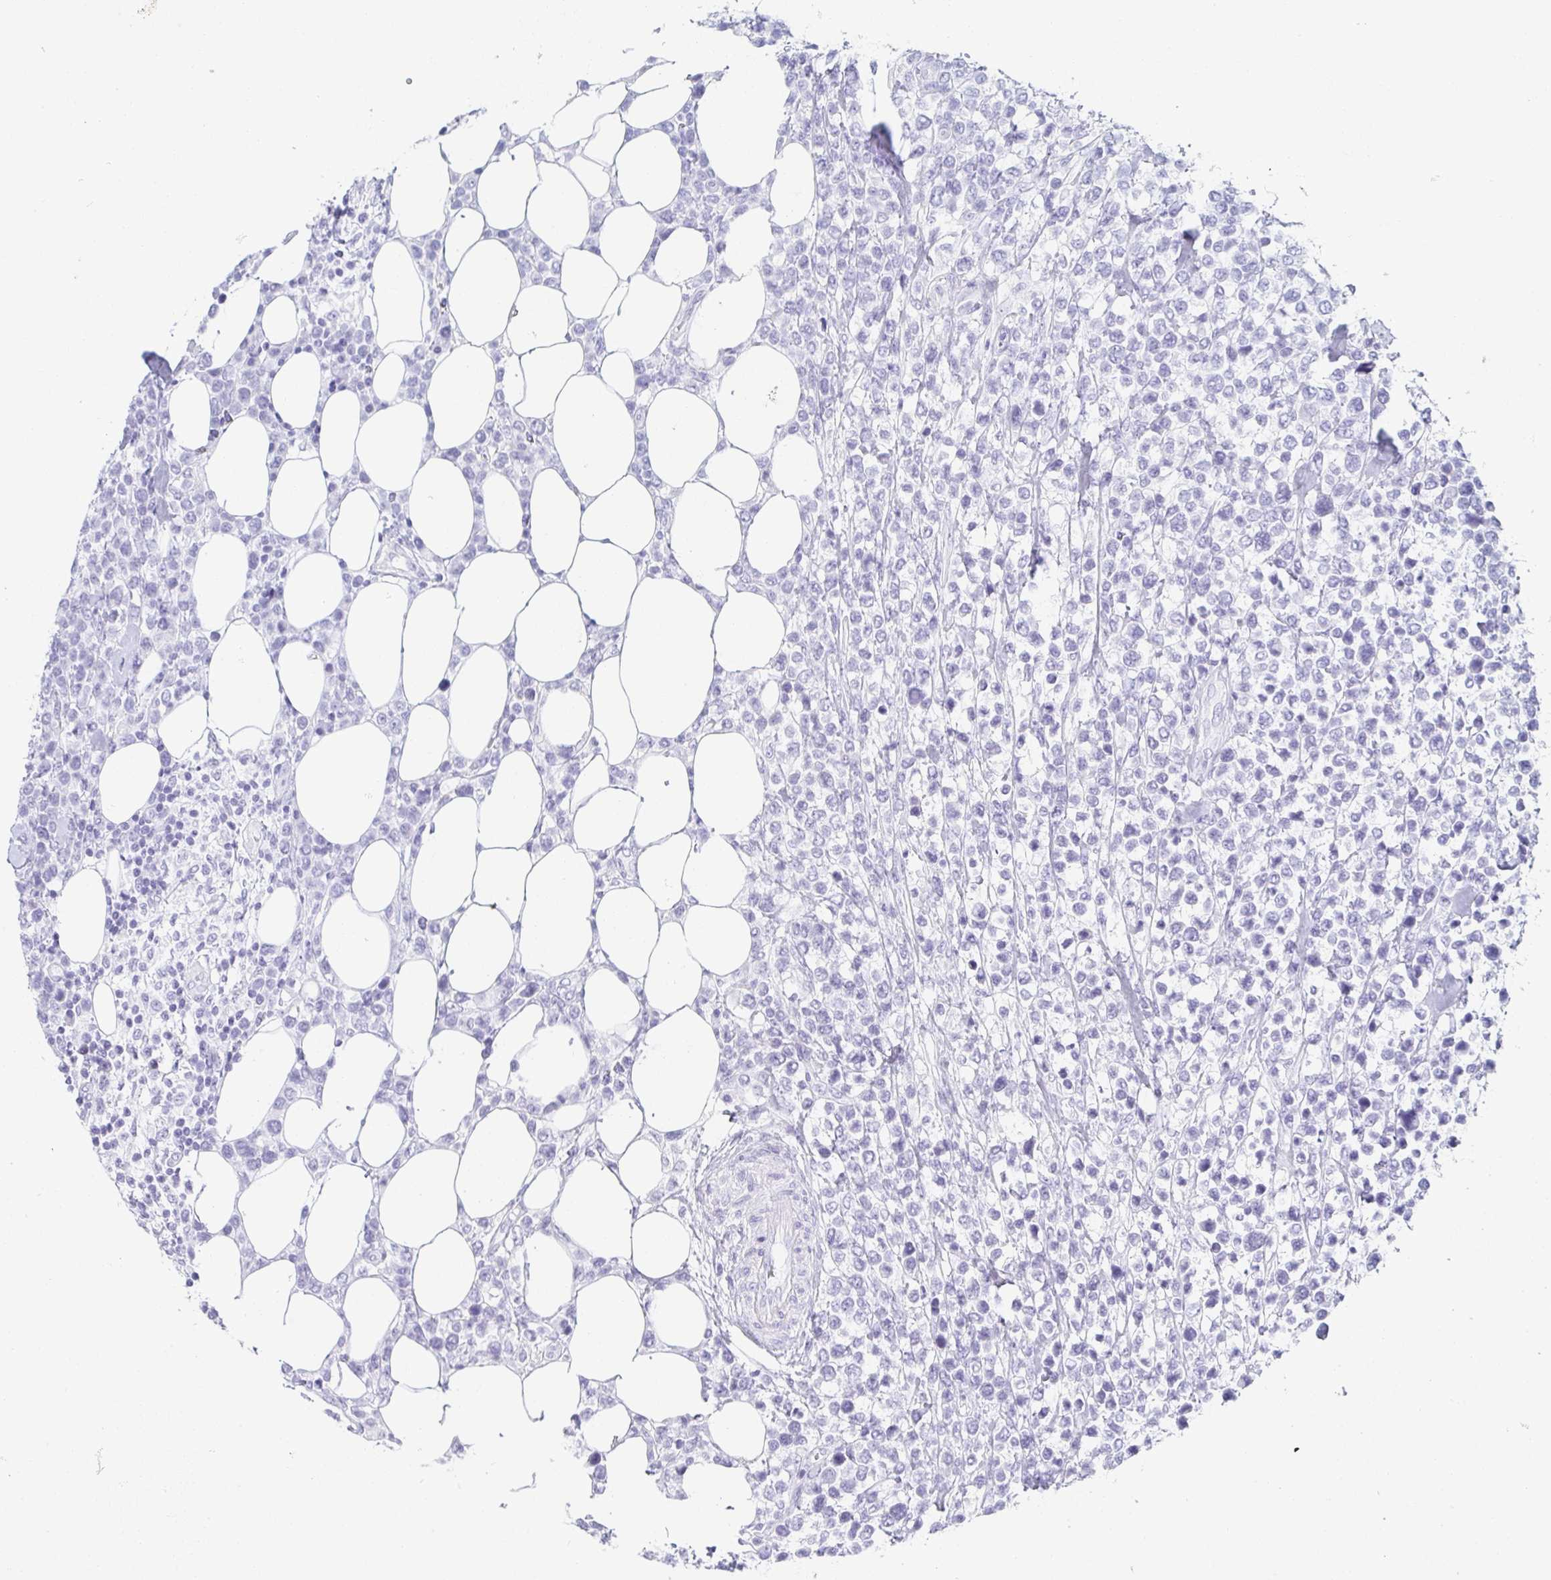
{"staining": {"intensity": "negative", "quantity": "none", "location": "none"}, "tissue": "lymphoma", "cell_type": "Tumor cells", "image_type": "cancer", "snomed": [{"axis": "morphology", "description": "Malignant lymphoma, non-Hodgkin's type, High grade"}, {"axis": "topography", "description": "Soft tissue"}], "caption": "A high-resolution photomicrograph shows IHC staining of malignant lymphoma, non-Hodgkin's type (high-grade), which exhibits no significant staining in tumor cells. (Brightfield microscopy of DAB immunohistochemistry (IHC) at high magnification).", "gene": "ZG16B", "patient": {"sex": "female", "age": 56}}